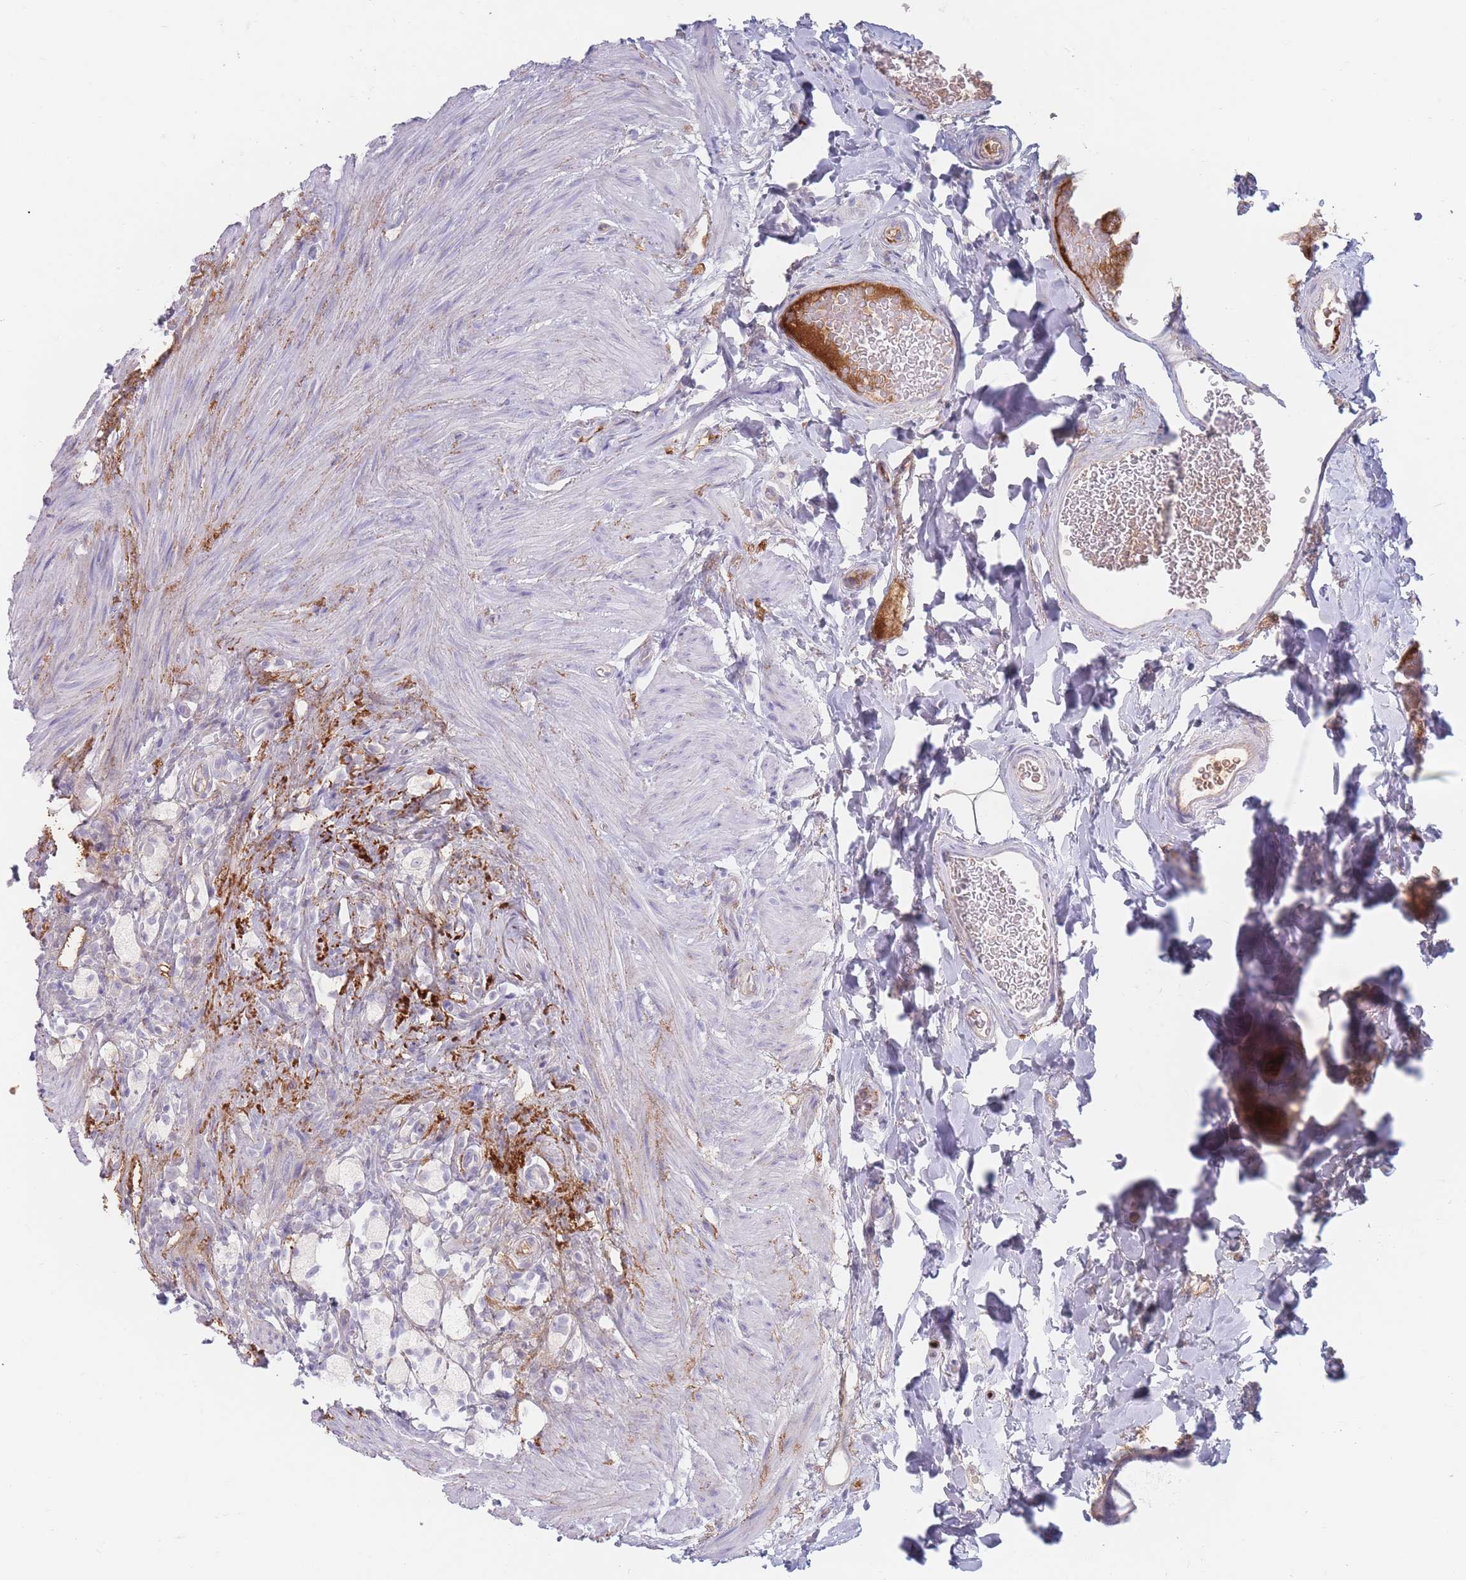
{"staining": {"intensity": "negative", "quantity": "none", "location": "none"}, "tissue": "rectum", "cell_type": "Glandular cells", "image_type": "normal", "snomed": [{"axis": "morphology", "description": "Normal tissue, NOS"}, {"axis": "topography", "description": "Rectum"}, {"axis": "topography", "description": "Peripheral nerve tissue"}], "caption": "IHC image of unremarkable rectum stained for a protein (brown), which displays no staining in glandular cells. The staining is performed using DAB (3,3'-diaminobenzidine) brown chromogen with nuclei counter-stained in using hematoxylin.", "gene": "PRG4", "patient": {"sex": "female", "age": 69}}